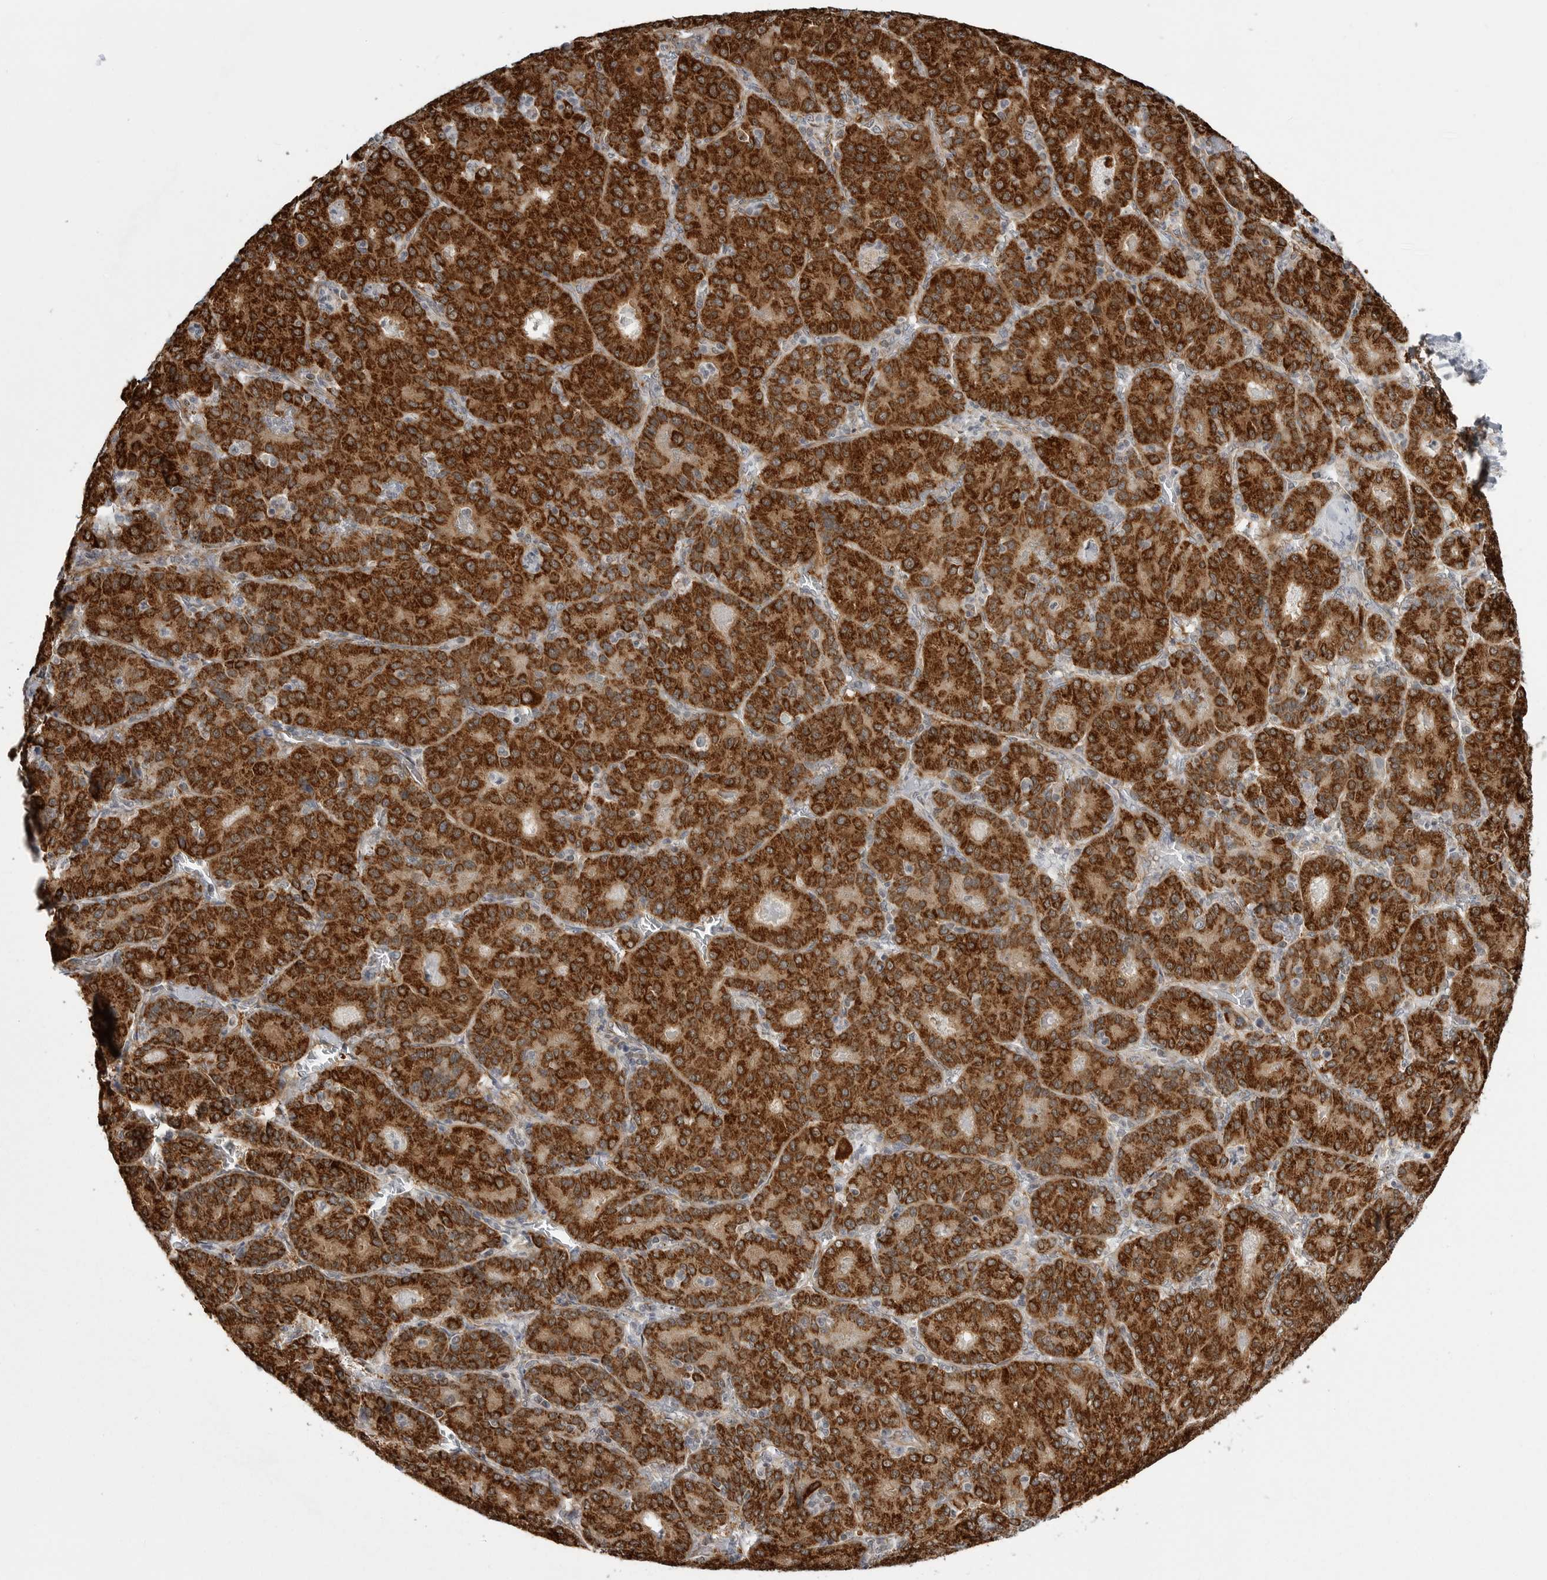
{"staining": {"intensity": "strong", "quantity": ">75%", "location": "cytoplasmic/membranous"}, "tissue": "liver cancer", "cell_type": "Tumor cells", "image_type": "cancer", "snomed": [{"axis": "morphology", "description": "Carcinoma, Hepatocellular, NOS"}, {"axis": "topography", "description": "Liver"}], "caption": "Human hepatocellular carcinoma (liver) stained with a brown dye reveals strong cytoplasmic/membranous positive staining in approximately >75% of tumor cells.", "gene": "FH", "patient": {"sex": "male", "age": 65}}